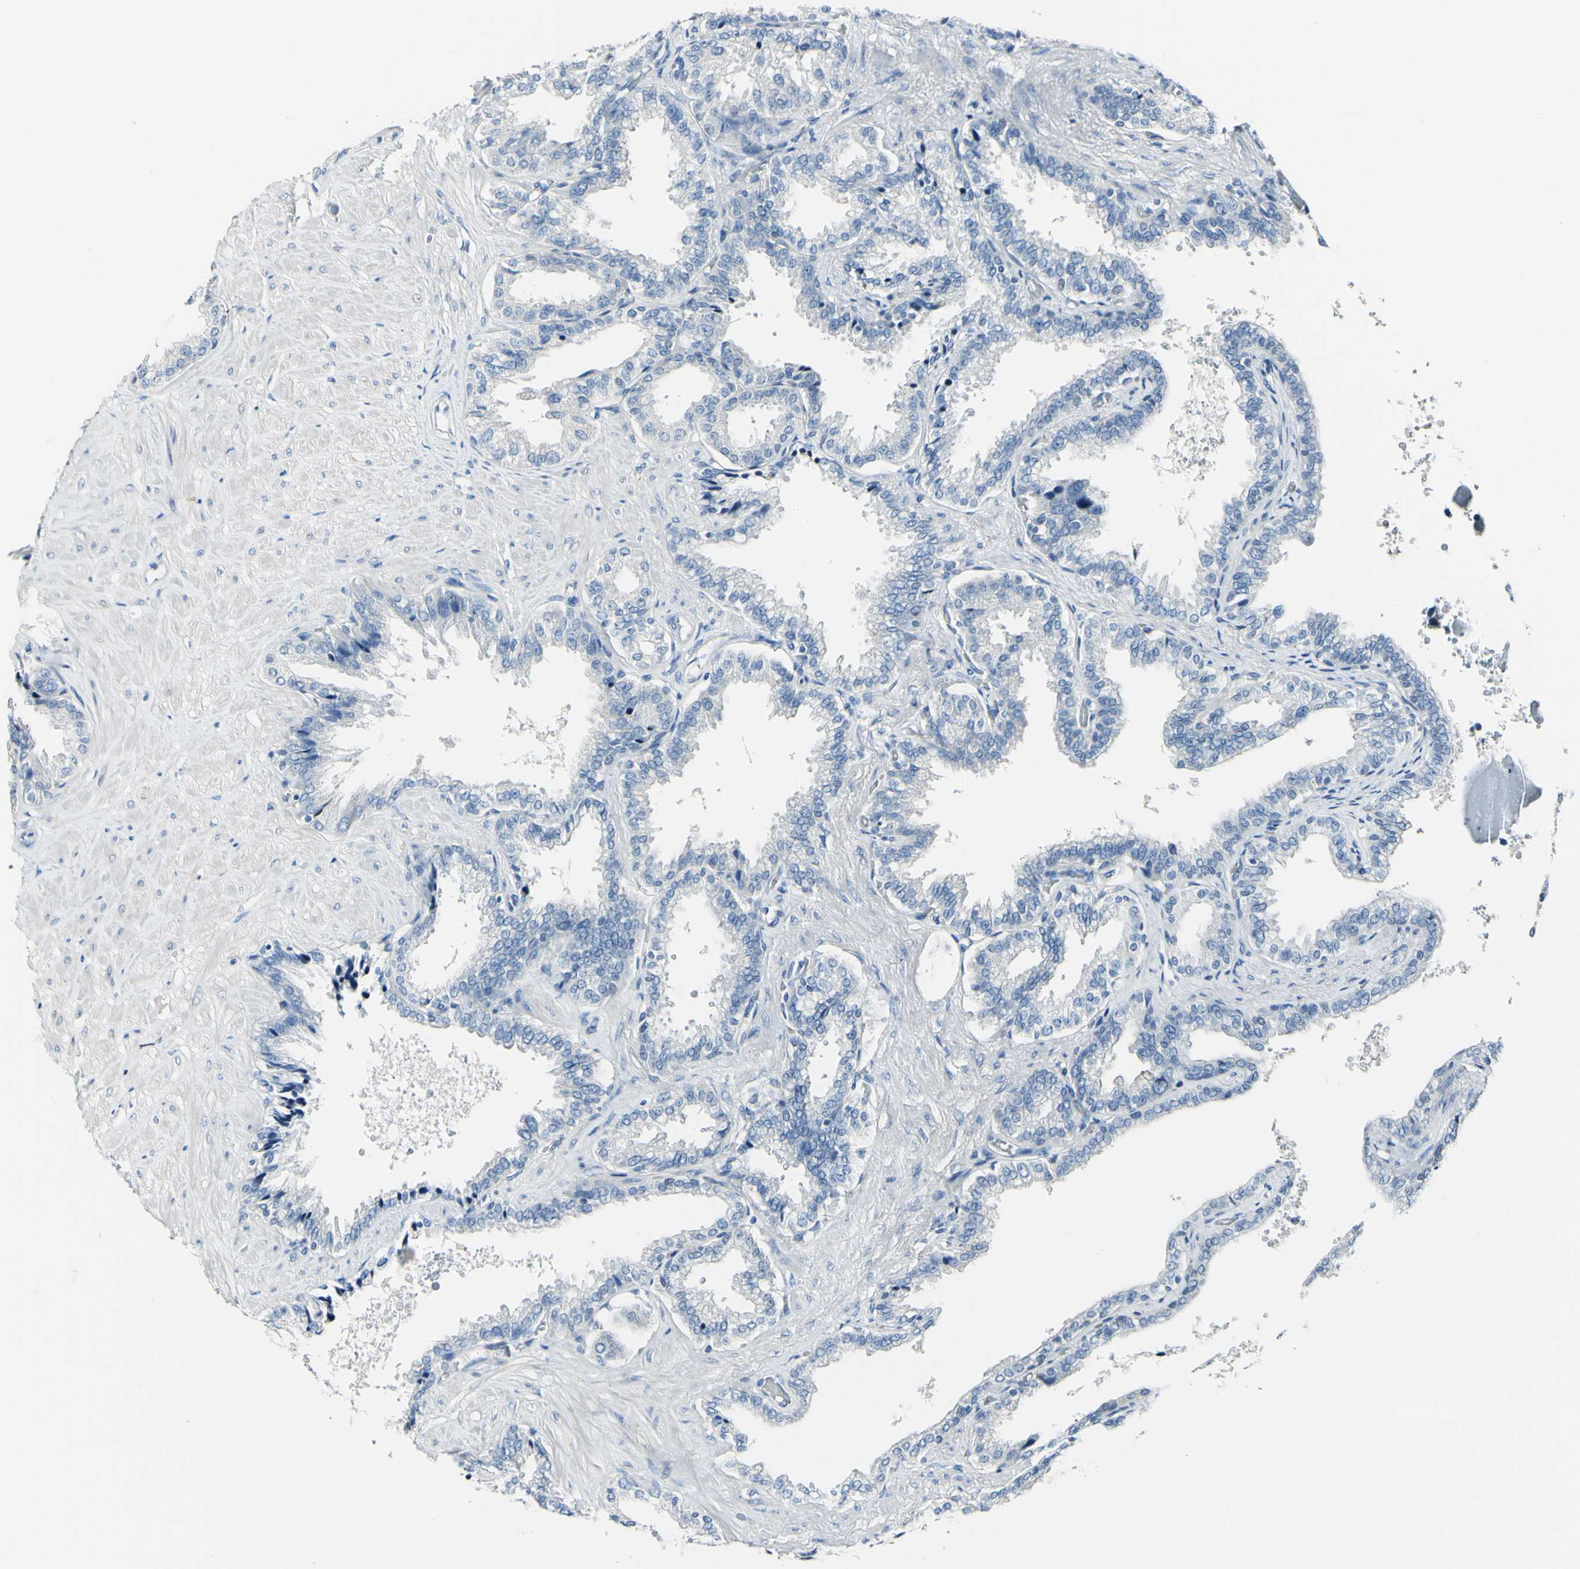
{"staining": {"intensity": "negative", "quantity": "none", "location": "none"}, "tissue": "seminal vesicle", "cell_type": "Glandular cells", "image_type": "normal", "snomed": [{"axis": "morphology", "description": "Normal tissue, NOS"}, {"axis": "topography", "description": "Seminal veicle"}], "caption": "This is an IHC histopathology image of benign seminal vesicle. There is no staining in glandular cells.", "gene": "COL6A3", "patient": {"sex": "male", "age": 46}}